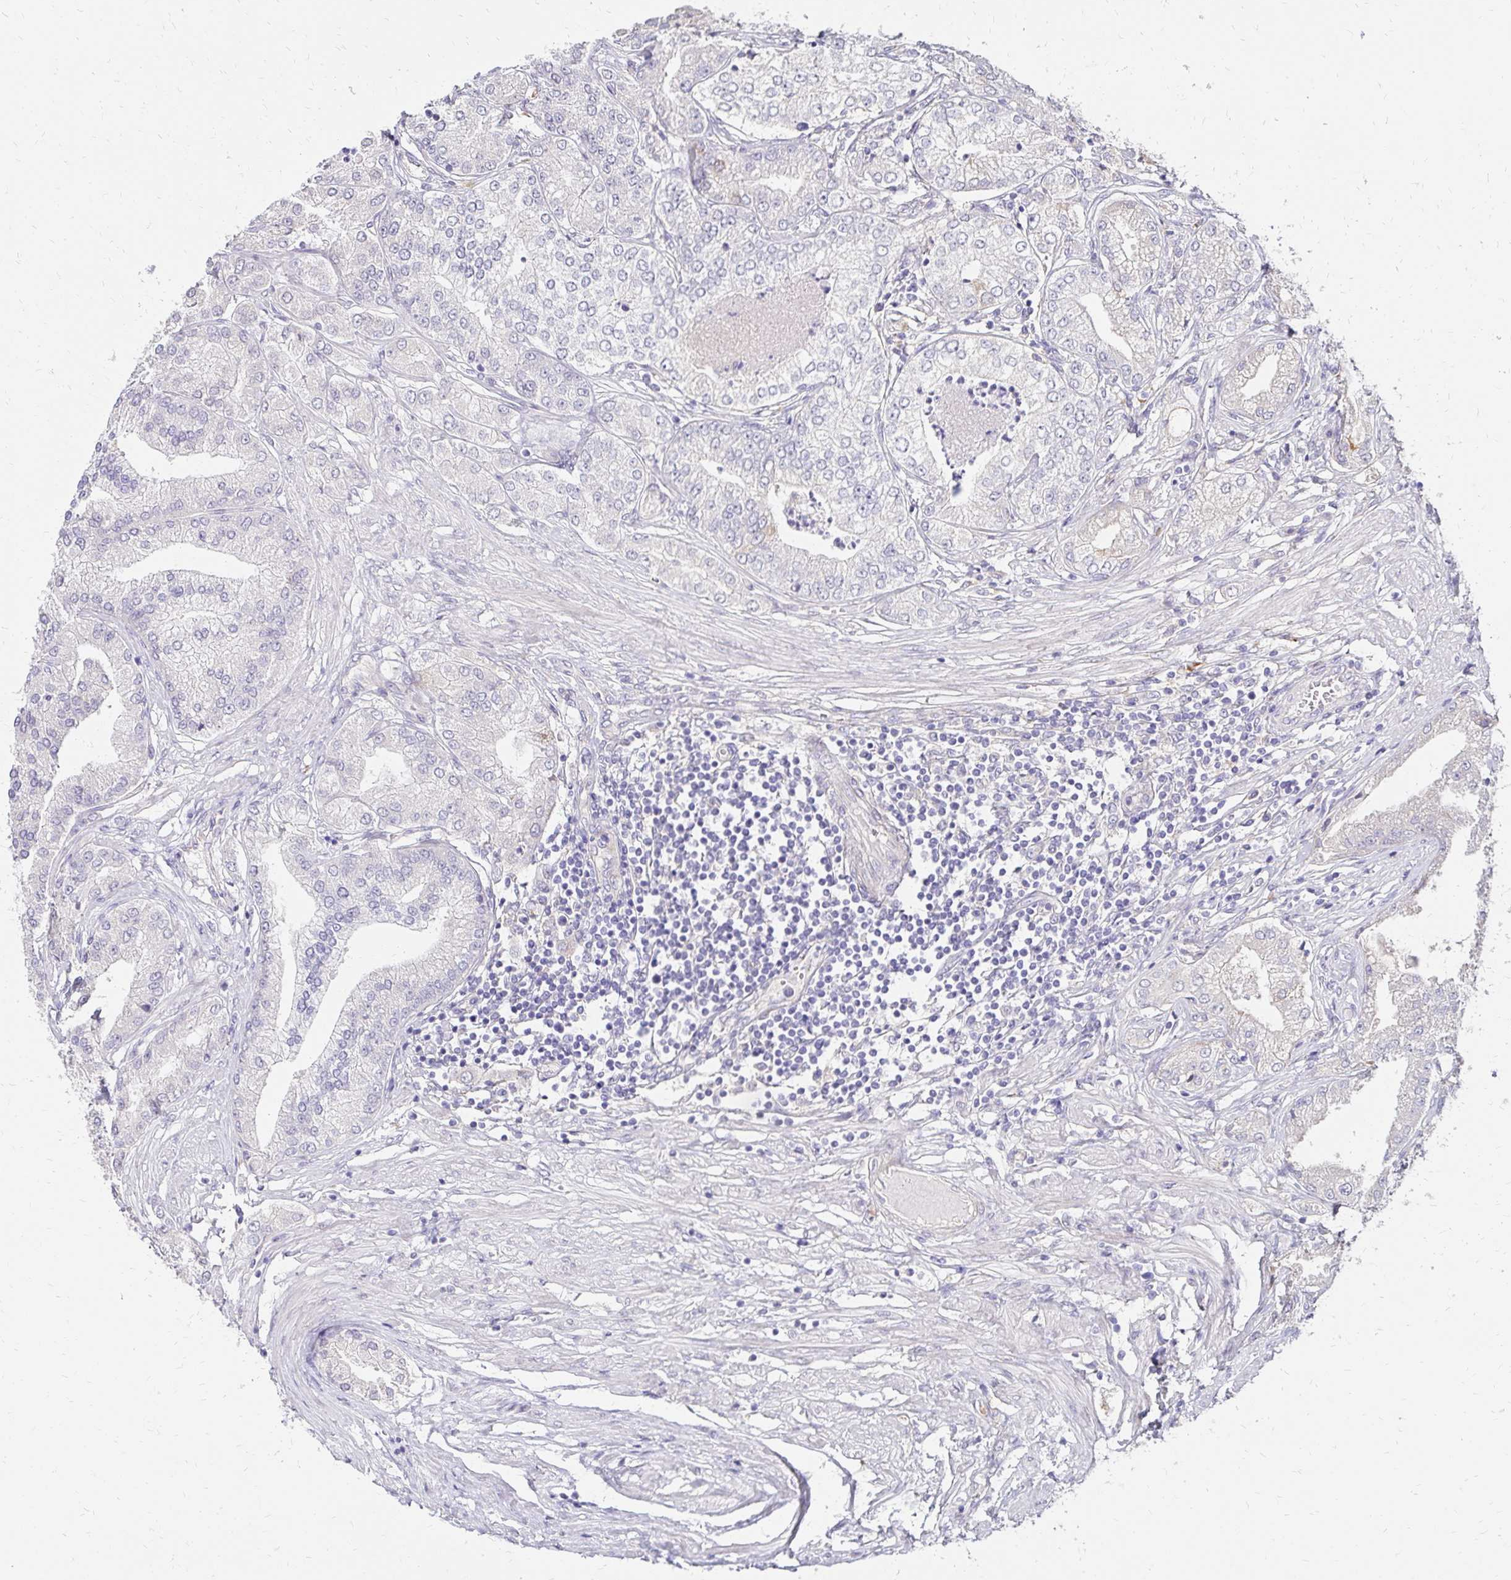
{"staining": {"intensity": "negative", "quantity": "none", "location": "none"}, "tissue": "prostate cancer", "cell_type": "Tumor cells", "image_type": "cancer", "snomed": [{"axis": "morphology", "description": "Adenocarcinoma, High grade"}, {"axis": "topography", "description": "Prostate"}], "caption": "The histopathology image shows no significant staining in tumor cells of prostate high-grade adenocarcinoma.", "gene": "PRIMA1", "patient": {"sex": "male", "age": 61}}